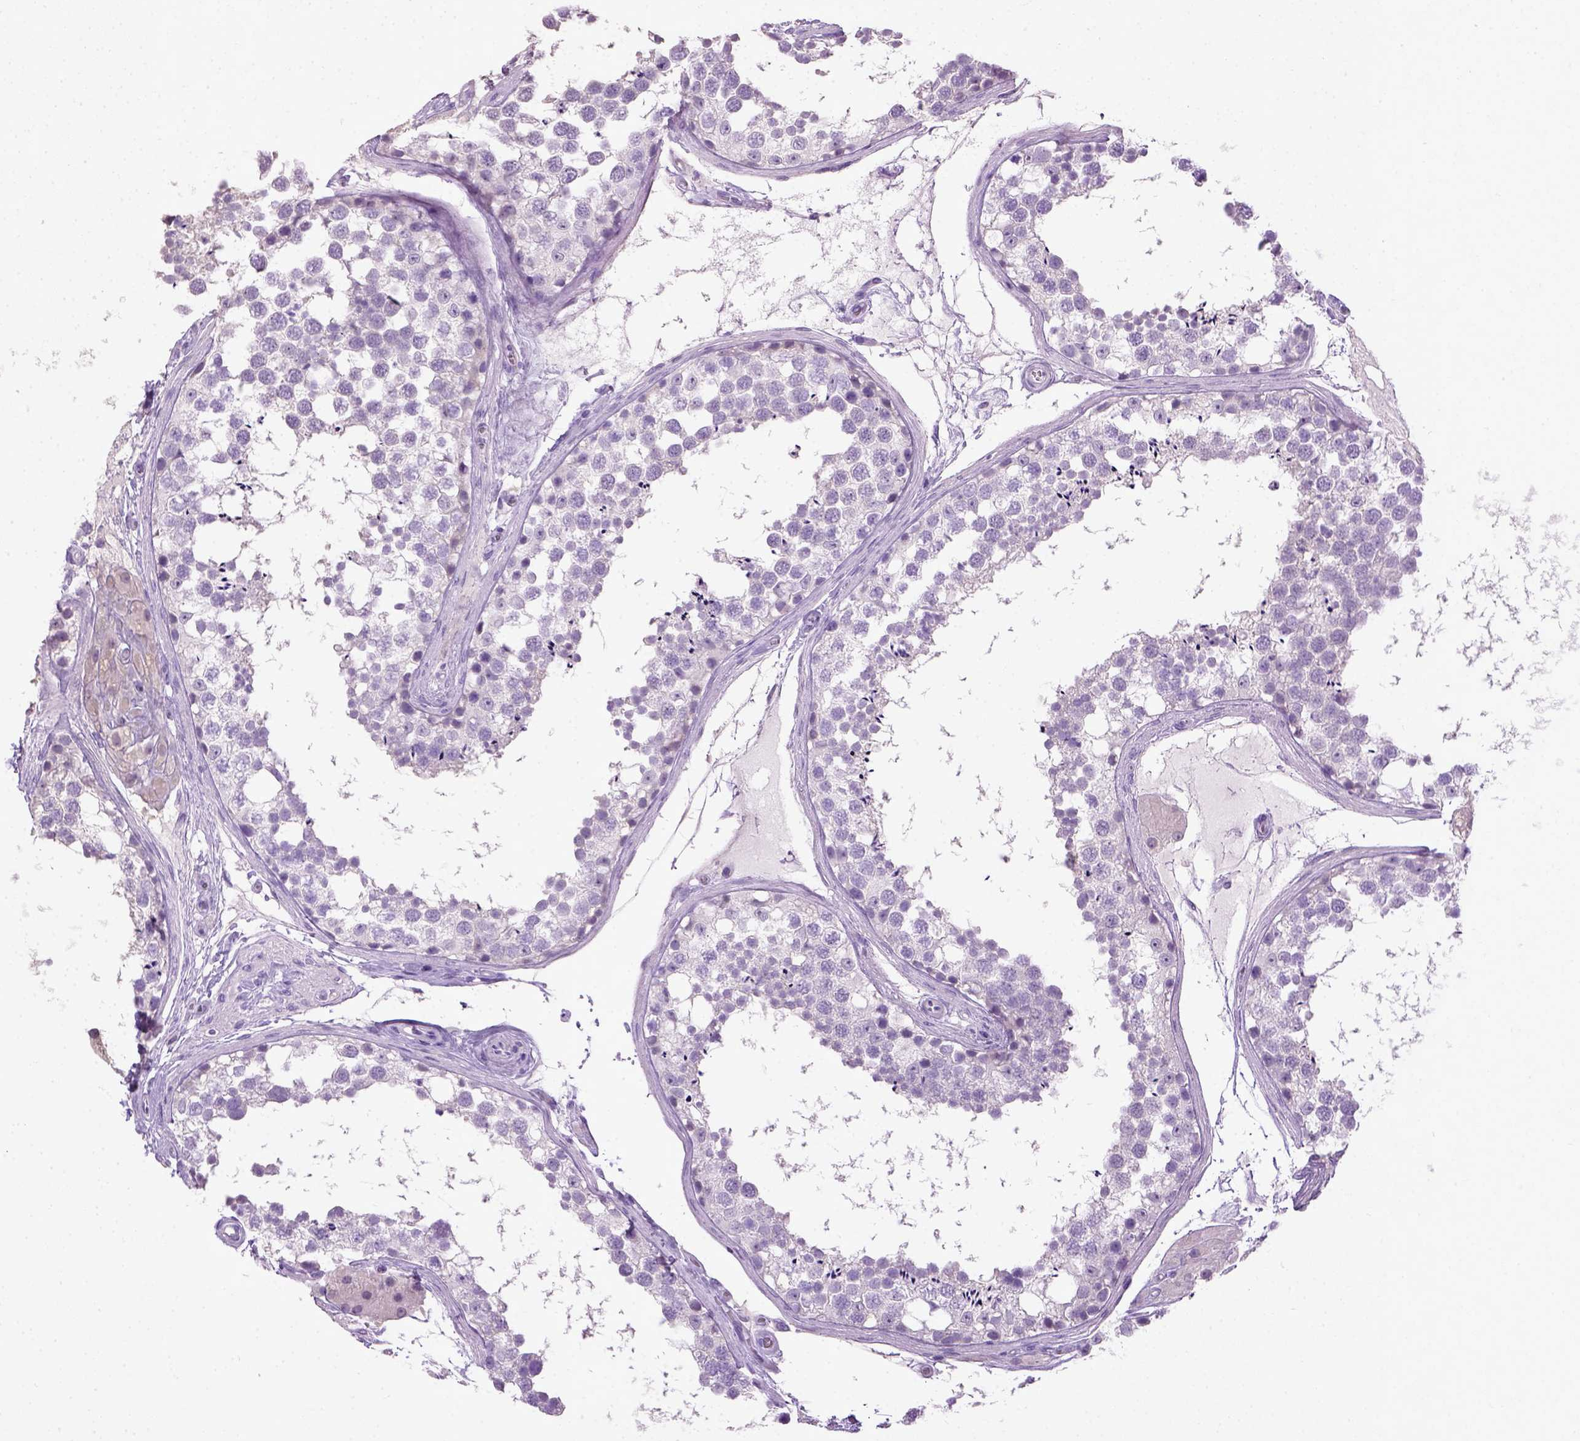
{"staining": {"intensity": "negative", "quantity": "none", "location": "none"}, "tissue": "testis", "cell_type": "Cells in seminiferous ducts", "image_type": "normal", "snomed": [{"axis": "morphology", "description": "Normal tissue, NOS"}, {"axis": "morphology", "description": "Seminoma, NOS"}, {"axis": "topography", "description": "Testis"}], "caption": "DAB (3,3'-diaminobenzidine) immunohistochemical staining of unremarkable testis shows no significant positivity in cells in seminiferous ducts. The staining is performed using DAB (3,3'-diaminobenzidine) brown chromogen with nuclei counter-stained in using hematoxylin.", "gene": "CYP24A1", "patient": {"sex": "male", "age": 65}}